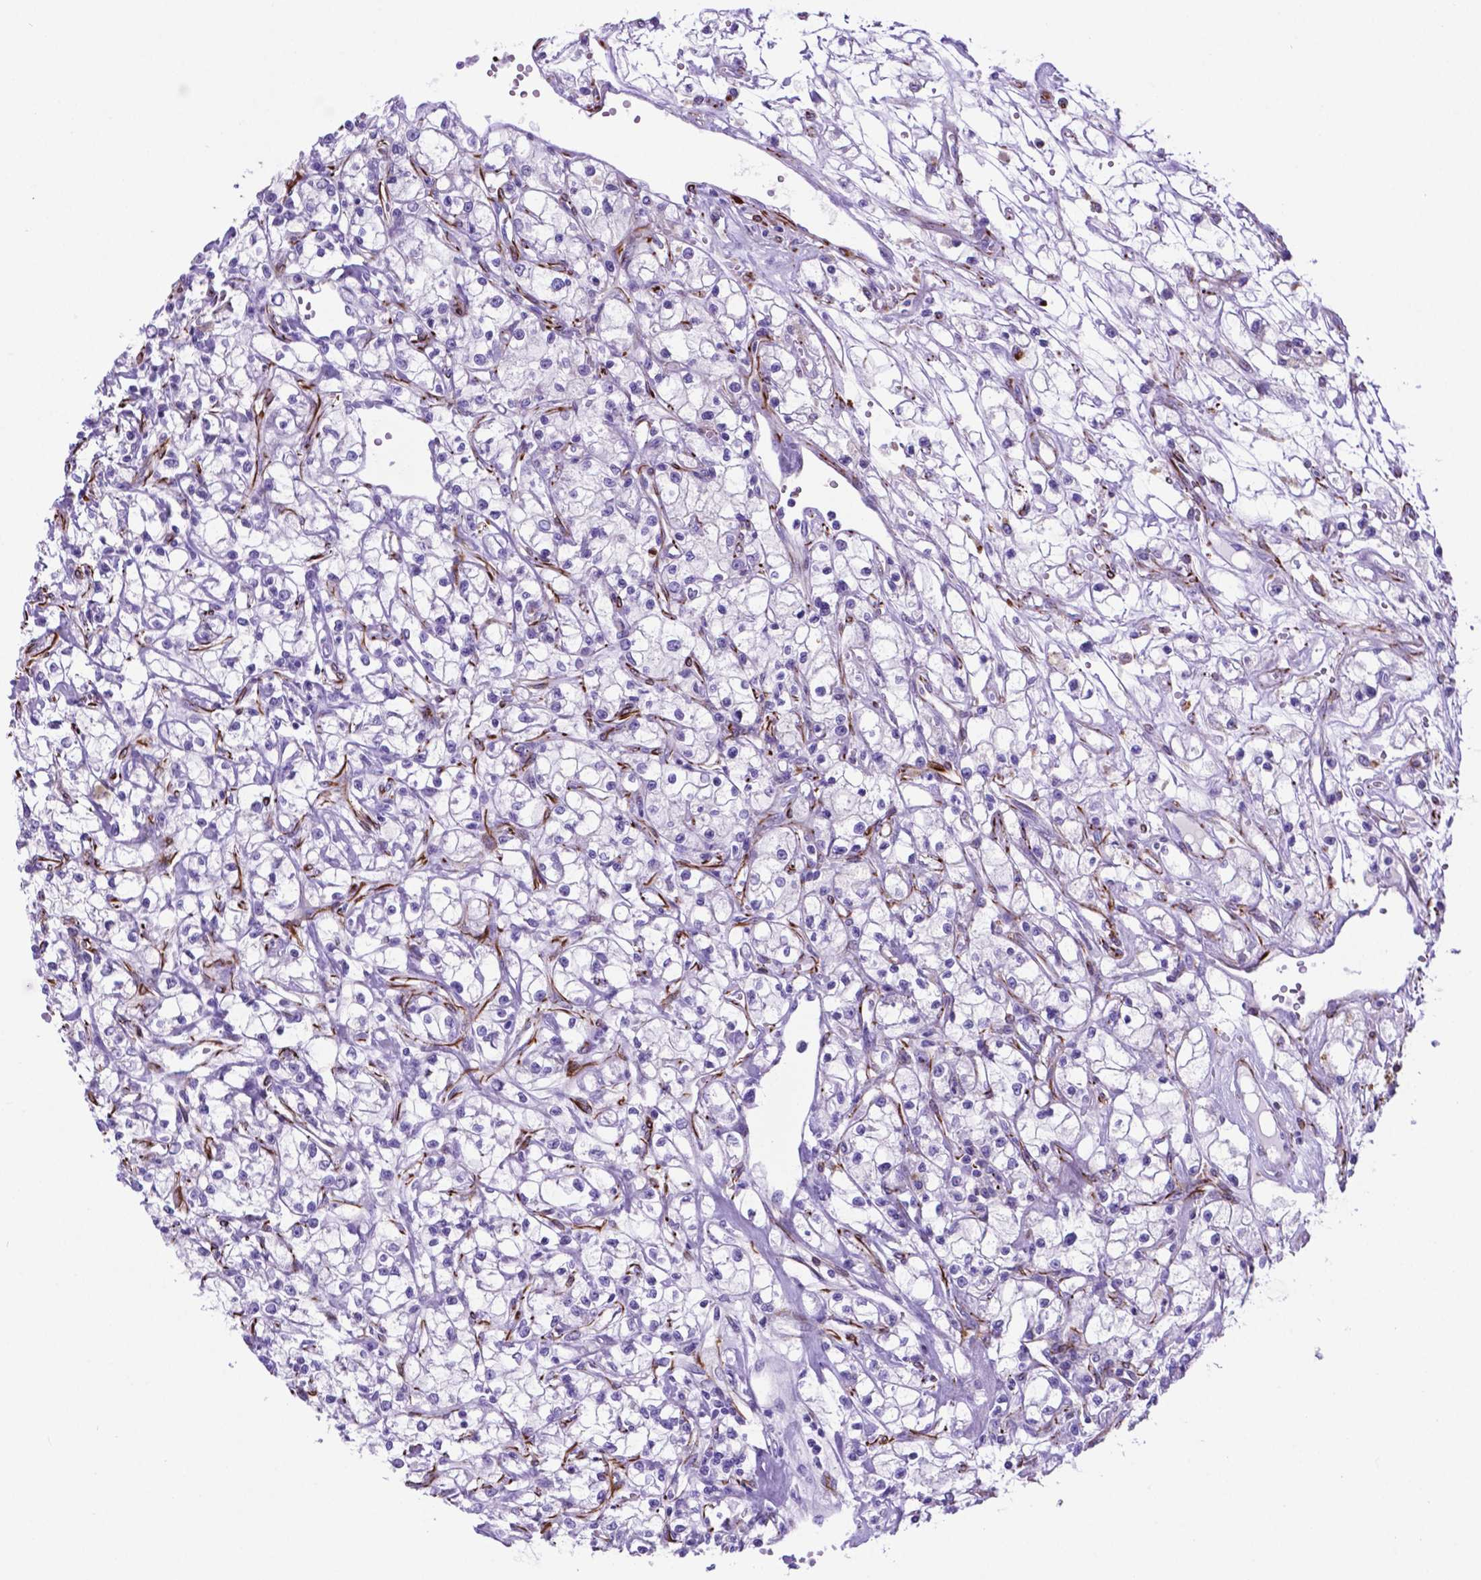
{"staining": {"intensity": "negative", "quantity": "none", "location": "none"}, "tissue": "renal cancer", "cell_type": "Tumor cells", "image_type": "cancer", "snomed": [{"axis": "morphology", "description": "Adenocarcinoma, NOS"}, {"axis": "topography", "description": "Kidney"}], "caption": "IHC of human renal adenocarcinoma reveals no staining in tumor cells.", "gene": "LZTR1", "patient": {"sex": "female", "age": 59}}